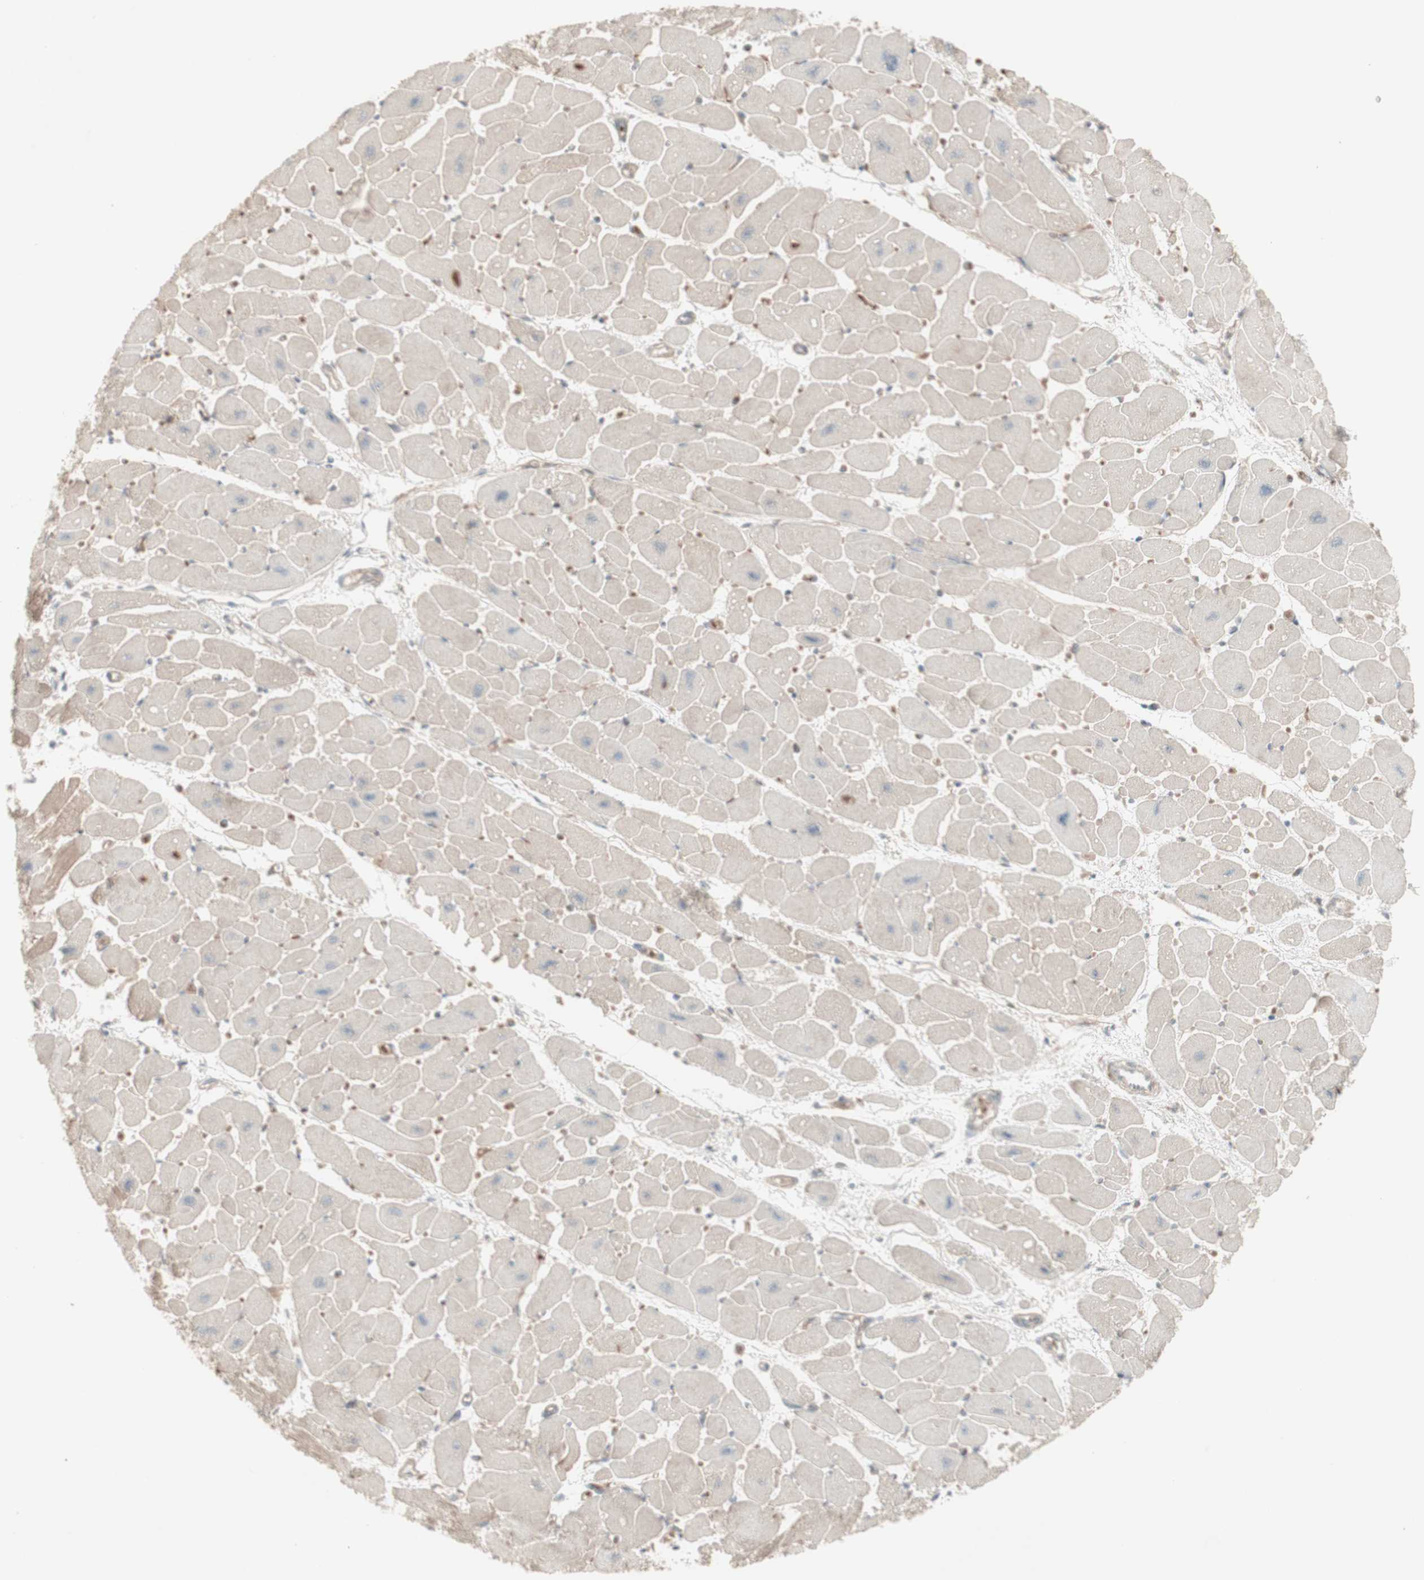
{"staining": {"intensity": "moderate", "quantity": ">75%", "location": "cytoplasmic/membranous"}, "tissue": "heart muscle", "cell_type": "Cardiomyocytes", "image_type": "normal", "snomed": [{"axis": "morphology", "description": "Normal tissue, NOS"}, {"axis": "topography", "description": "Heart"}], "caption": "Brown immunohistochemical staining in unremarkable human heart muscle displays moderate cytoplasmic/membranous staining in approximately >75% of cardiomyocytes.", "gene": "MSH6", "patient": {"sex": "female", "age": 54}}